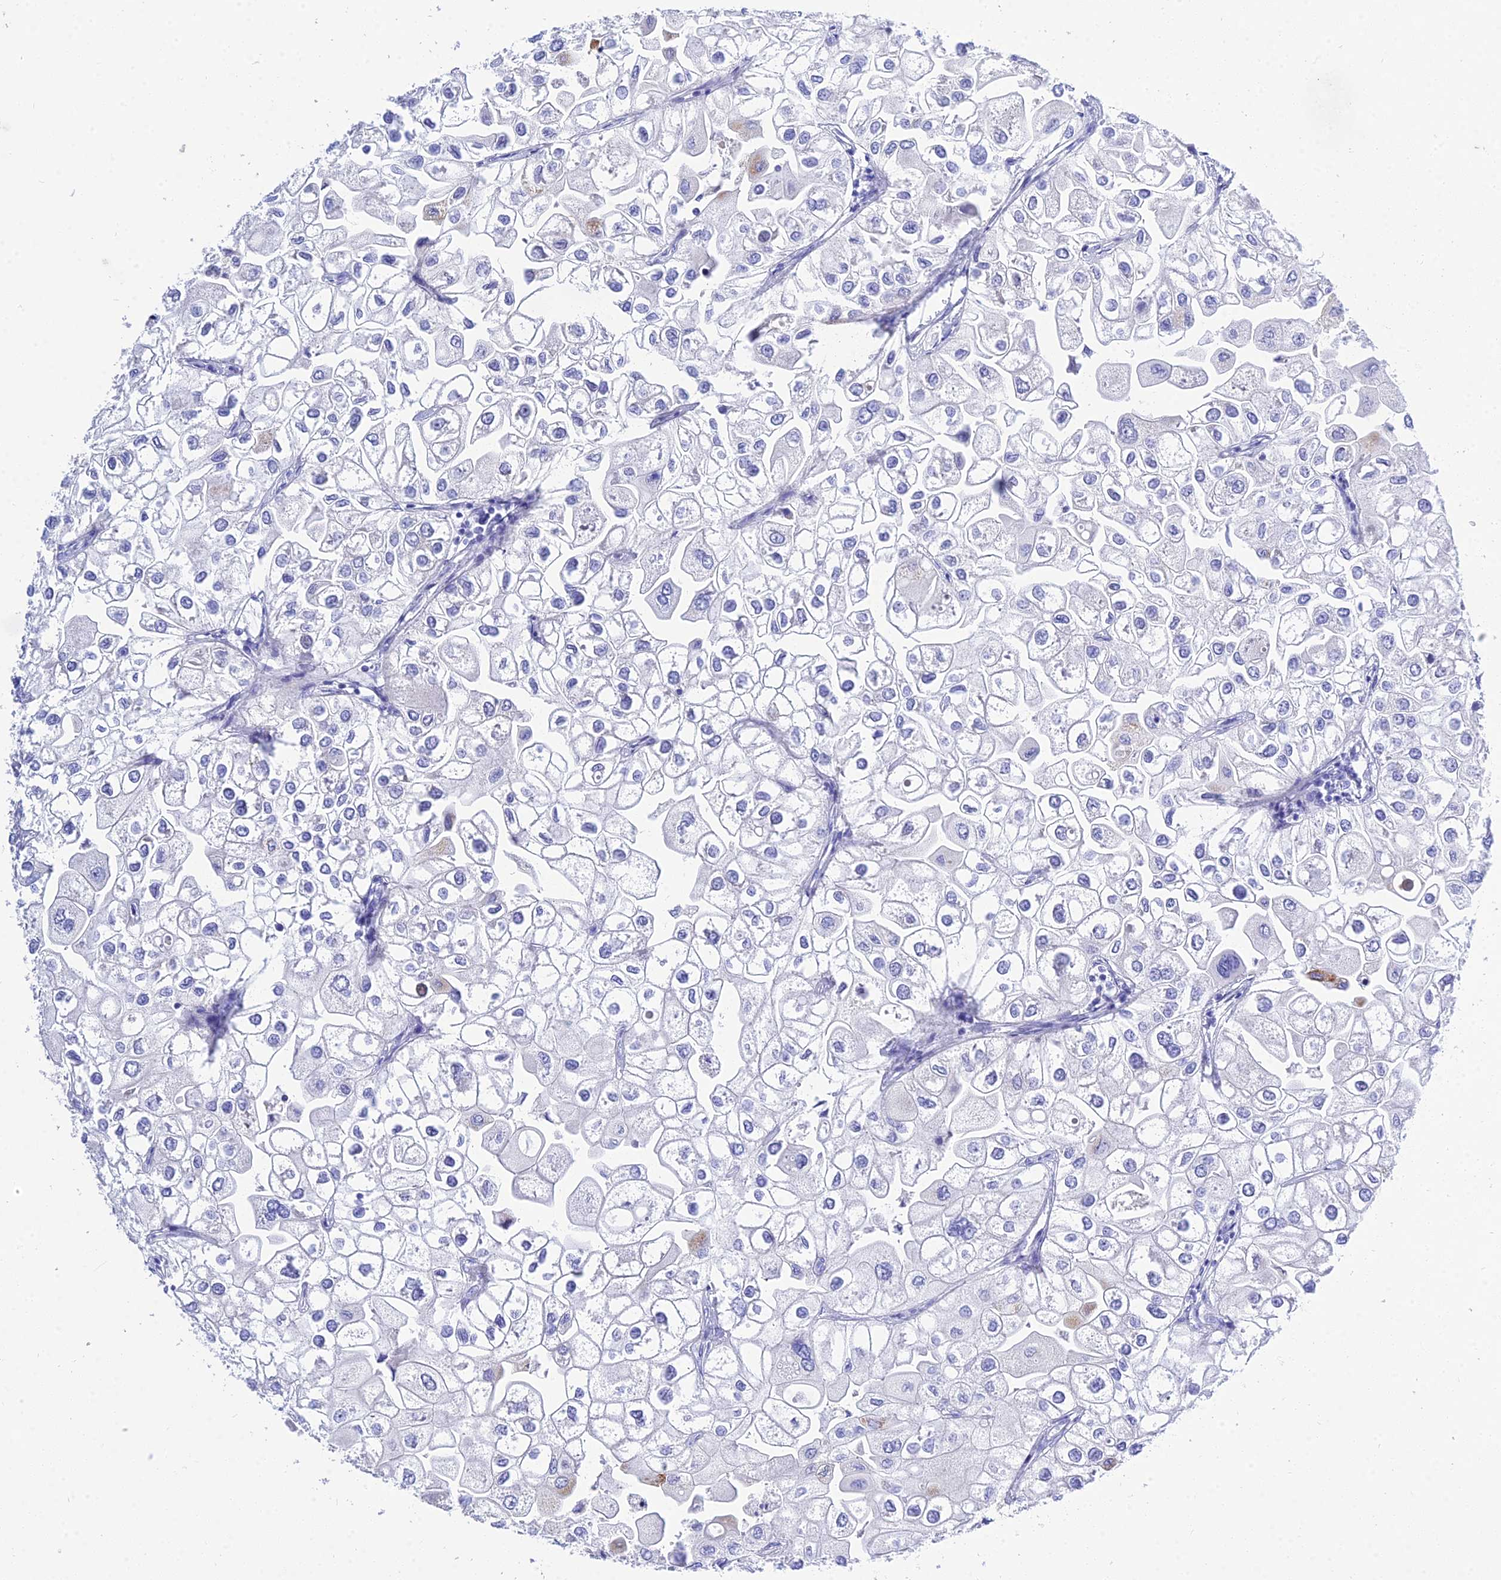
{"staining": {"intensity": "moderate", "quantity": "<25%", "location": "nuclear"}, "tissue": "urothelial cancer", "cell_type": "Tumor cells", "image_type": "cancer", "snomed": [{"axis": "morphology", "description": "Urothelial carcinoma, High grade"}, {"axis": "topography", "description": "Urinary bladder"}], "caption": "Human high-grade urothelial carcinoma stained with a protein marker demonstrates moderate staining in tumor cells.", "gene": "DEFB107A", "patient": {"sex": "male", "age": 64}}